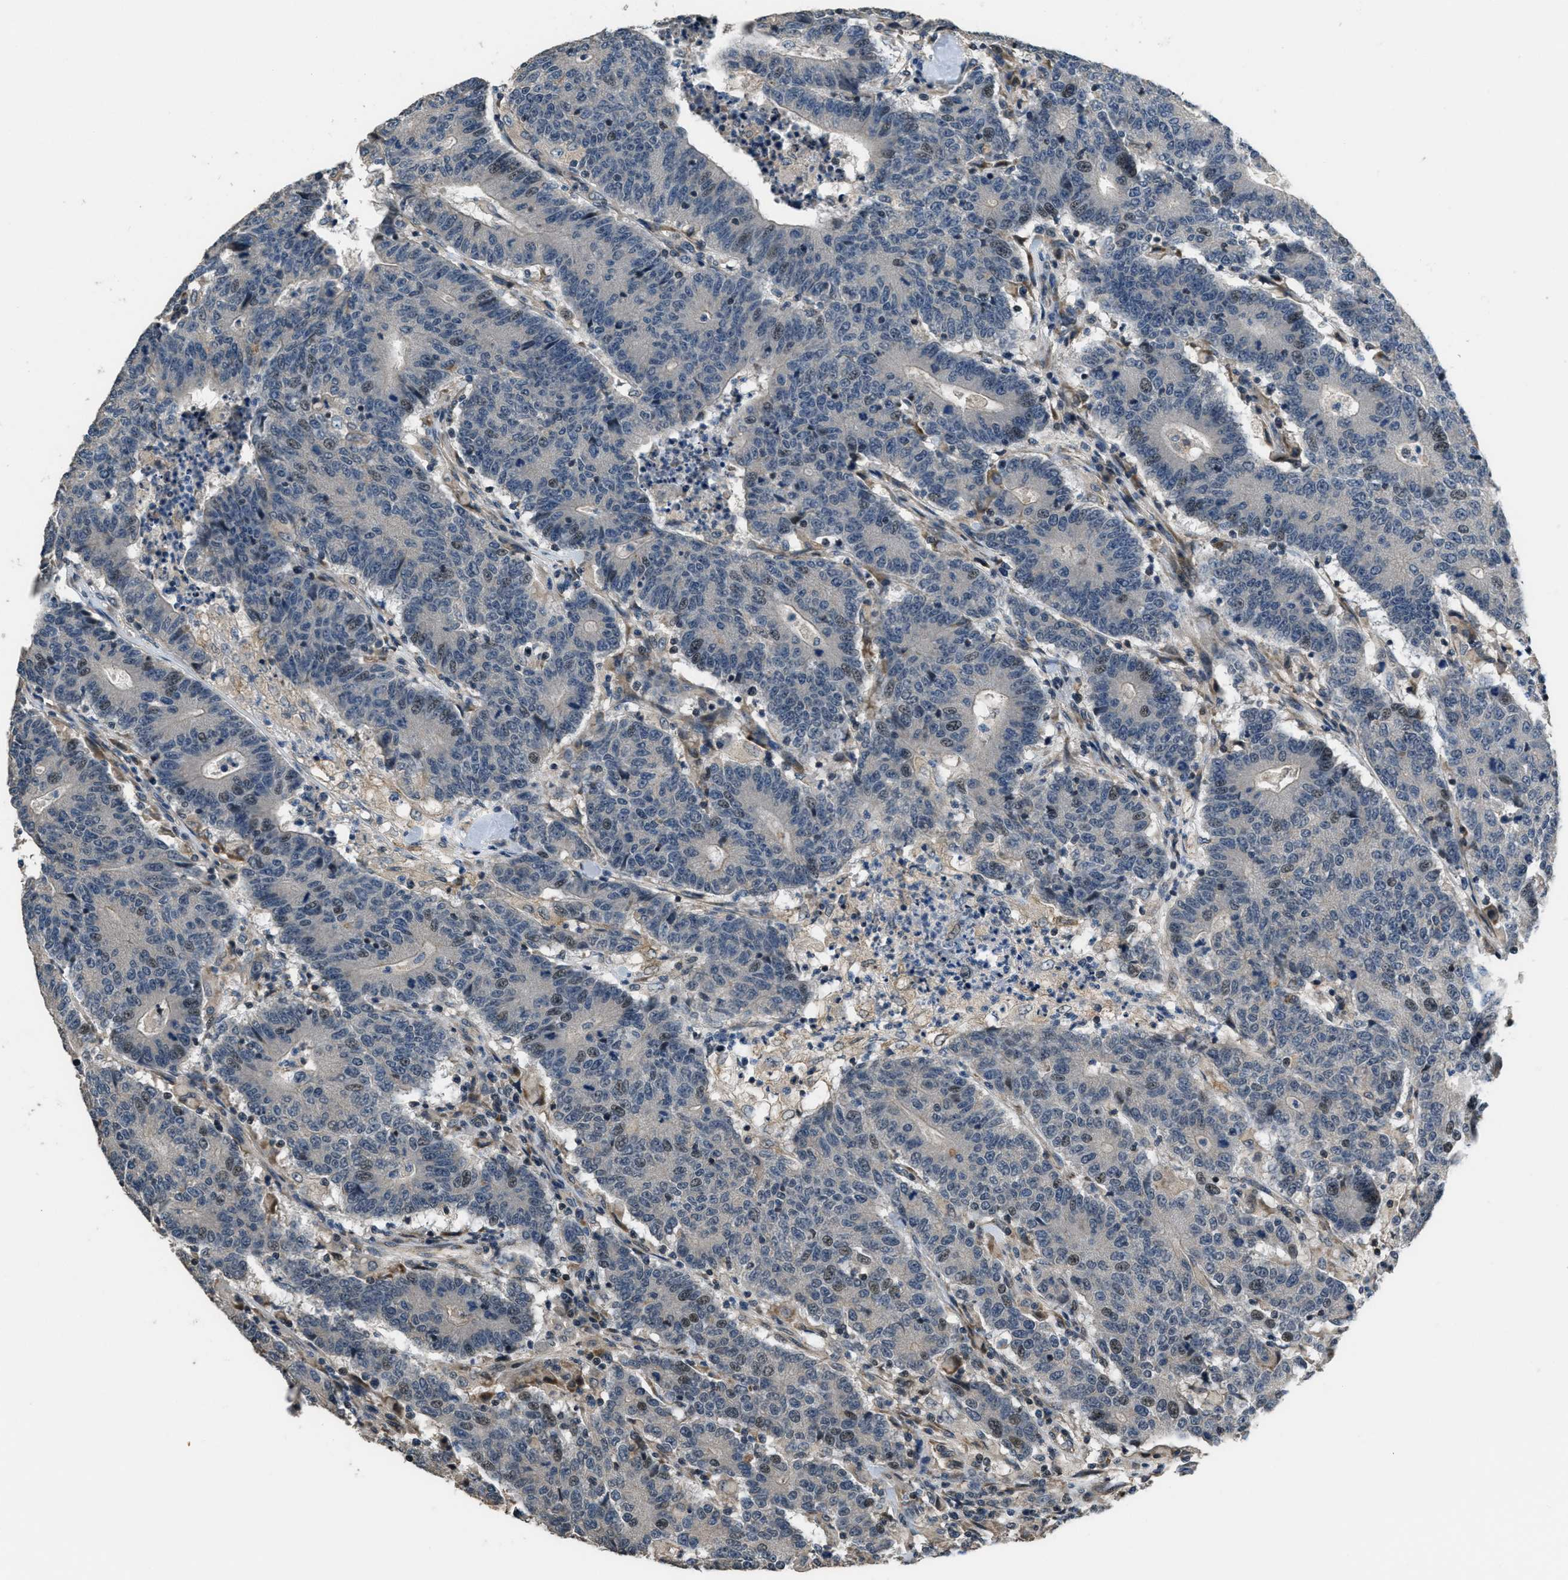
{"staining": {"intensity": "moderate", "quantity": "<25%", "location": "nuclear"}, "tissue": "colorectal cancer", "cell_type": "Tumor cells", "image_type": "cancer", "snomed": [{"axis": "morphology", "description": "Normal tissue, NOS"}, {"axis": "morphology", "description": "Adenocarcinoma, NOS"}, {"axis": "topography", "description": "Colon"}], "caption": "DAB (3,3'-diaminobenzidine) immunohistochemical staining of colorectal cancer (adenocarcinoma) exhibits moderate nuclear protein expression in approximately <25% of tumor cells.", "gene": "NAT1", "patient": {"sex": "female", "age": 75}}